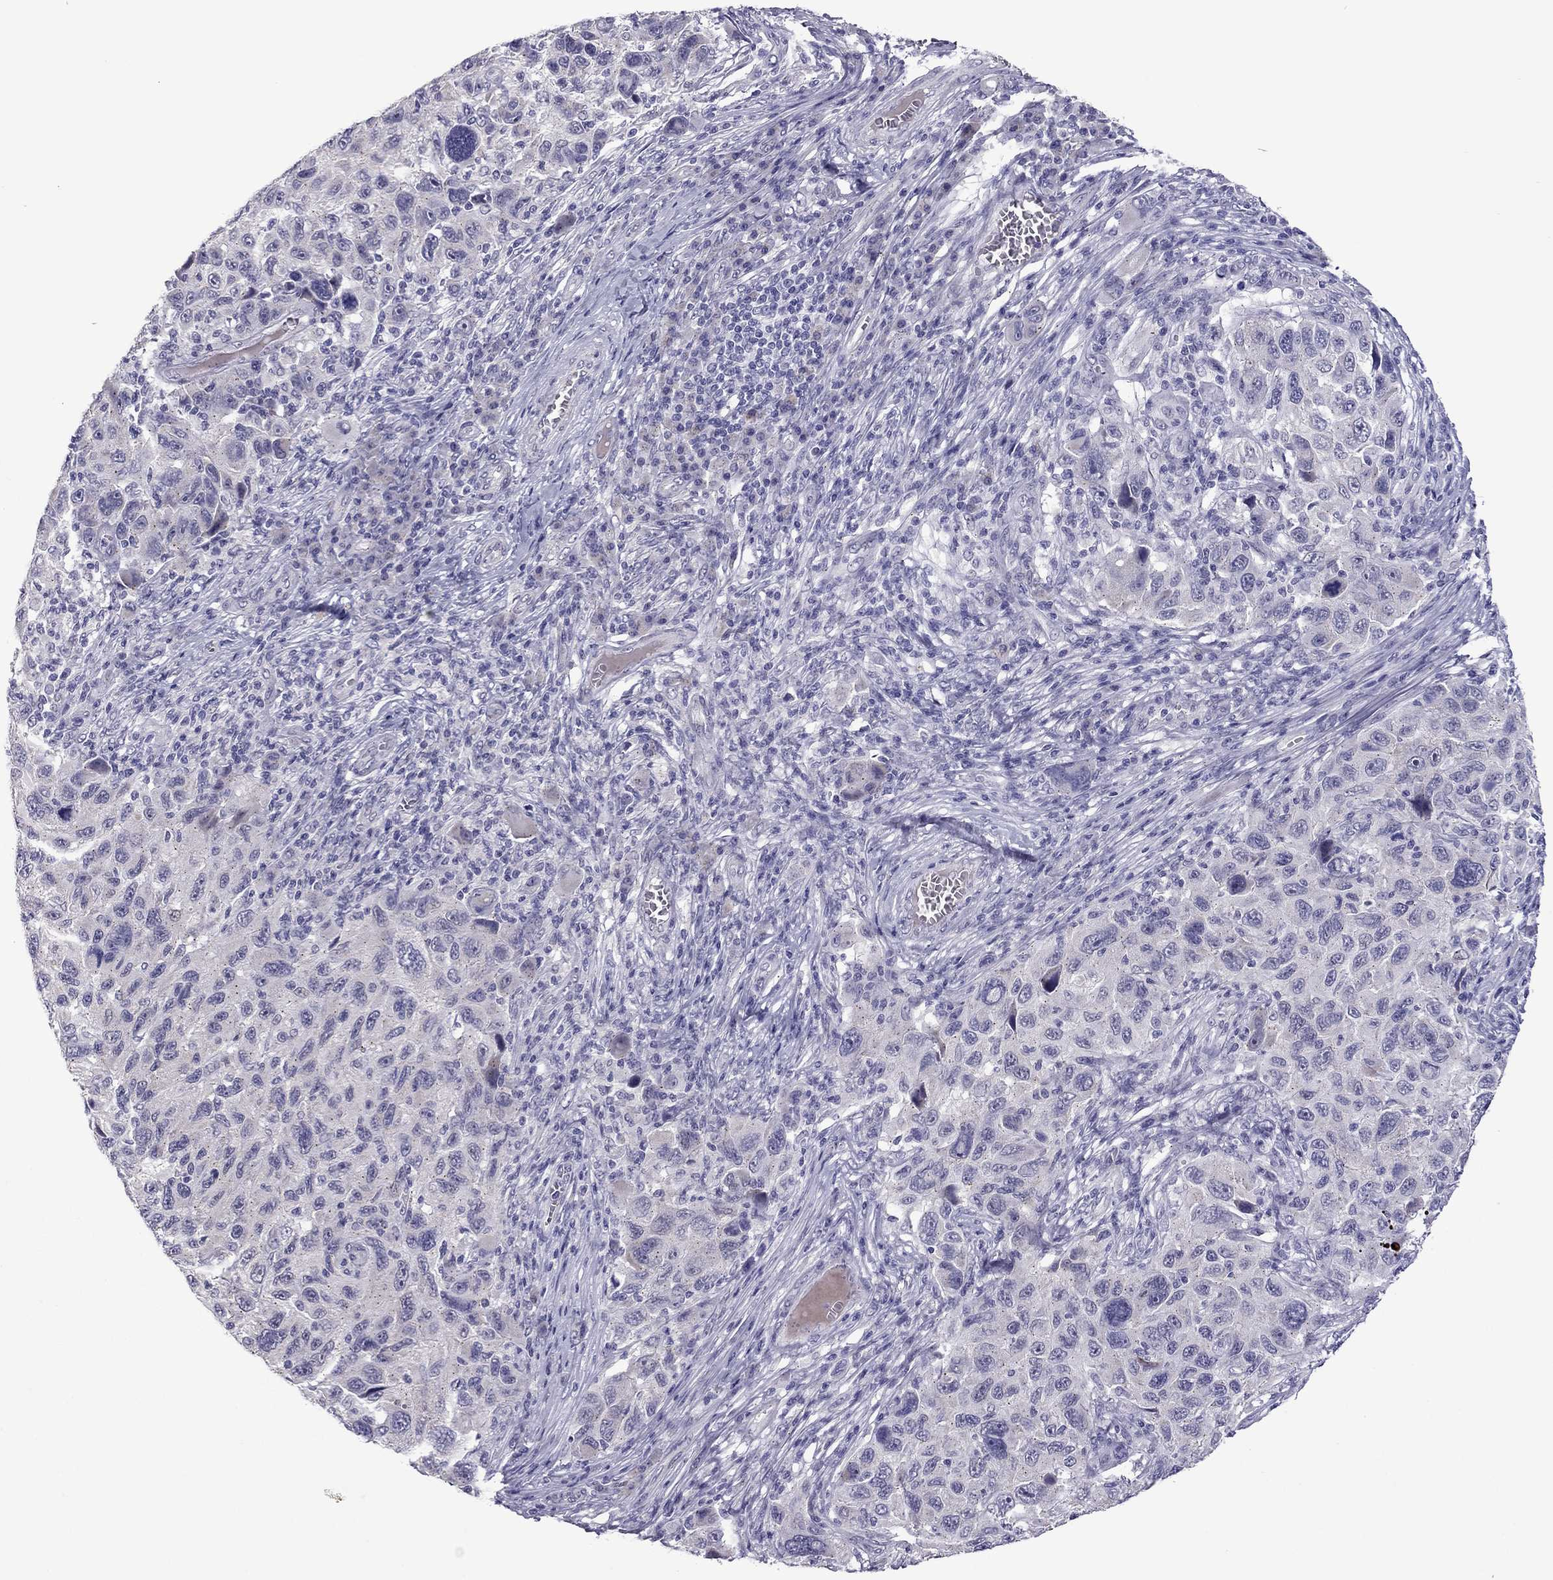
{"staining": {"intensity": "negative", "quantity": "none", "location": "none"}, "tissue": "melanoma", "cell_type": "Tumor cells", "image_type": "cancer", "snomed": [{"axis": "morphology", "description": "Malignant melanoma, NOS"}, {"axis": "topography", "description": "Skin"}], "caption": "The micrograph reveals no staining of tumor cells in melanoma.", "gene": "MYBPH", "patient": {"sex": "male", "age": 53}}